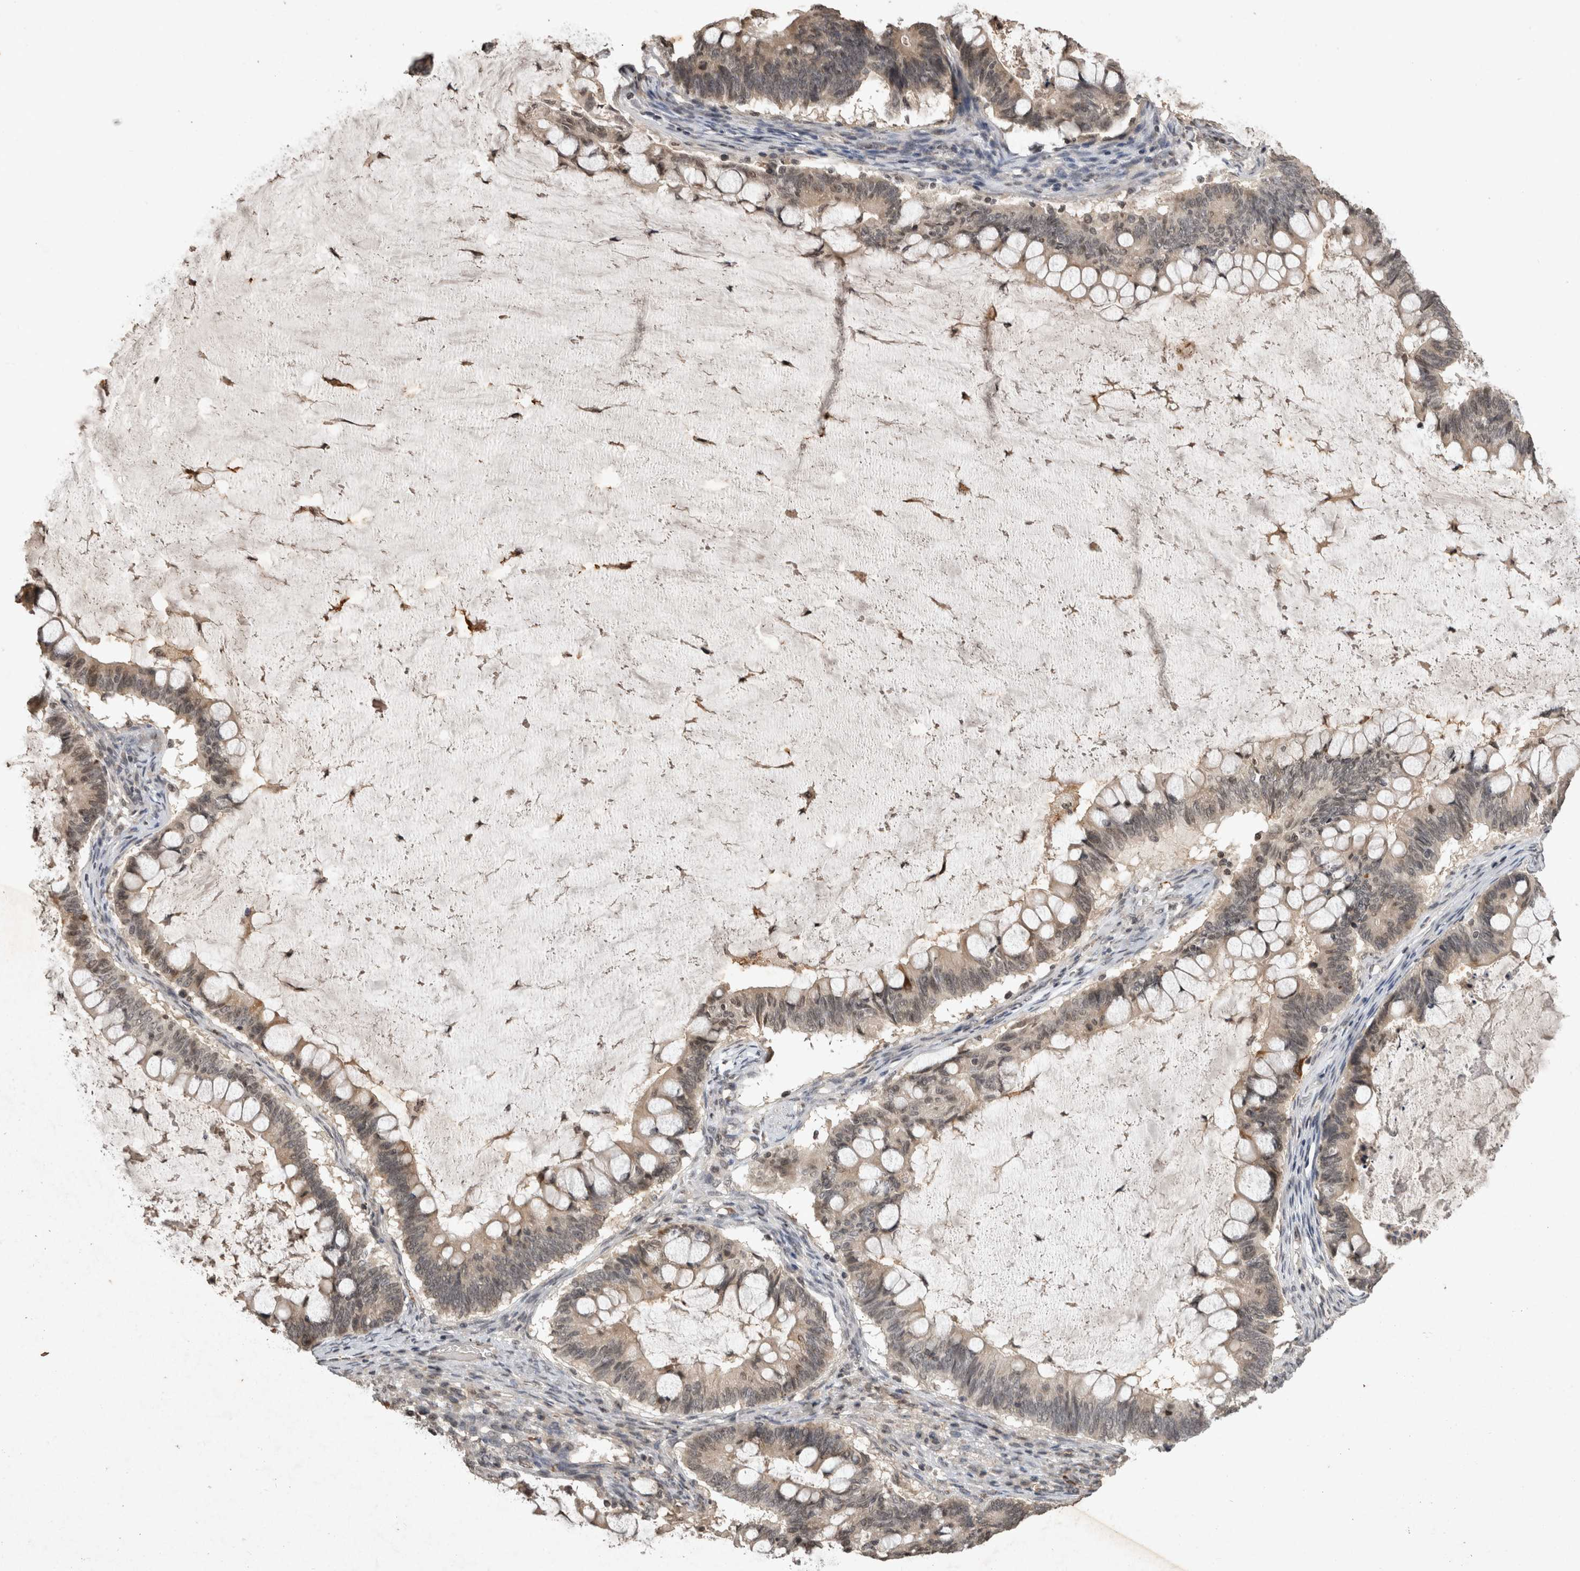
{"staining": {"intensity": "weak", "quantity": "25%-75%", "location": "cytoplasmic/membranous,nuclear"}, "tissue": "ovarian cancer", "cell_type": "Tumor cells", "image_type": "cancer", "snomed": [{"axis": "morphology", "description": "Cystadenocarcinoma, mucinous, NOS"}, {"axis": "topography", "description": "Ovary"}], "caption": "Mucinous cystadenocarcinoma (ovarian) tissue reveals weak cytoplasmic/membranous and nuclear staining in approximately 25%-75% of tumor cells (DAB = brown stain, brightfield microscopy at high magnification).", "gene": "HRK", "patient": {"sex": "female", "age": 61}}